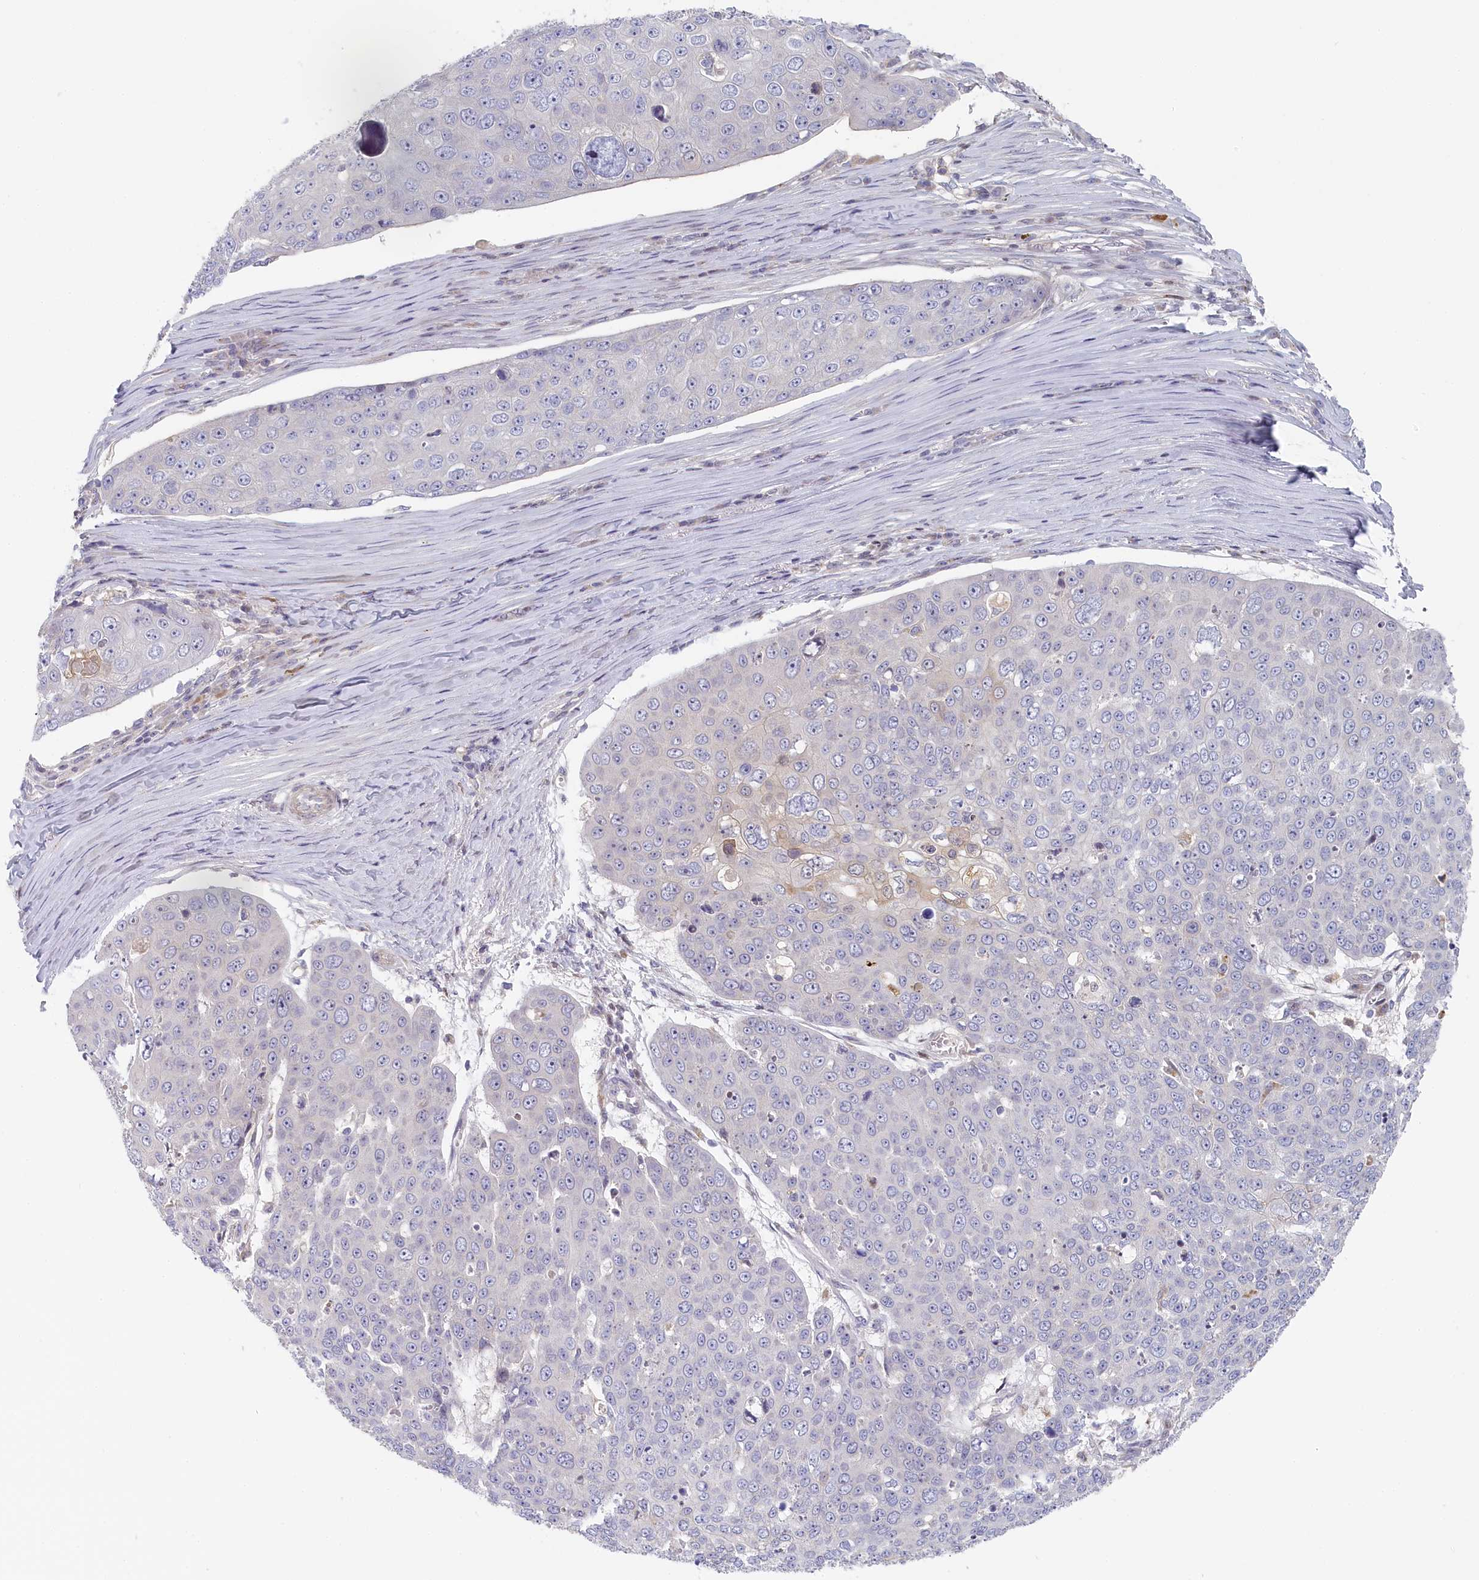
{"staining": {"intensity": "negative", "quantity": "none", "location": "none"}, "tissue": "skin cancer", "cell_type": "Tumor cells", "image_type": "cancer", "snomed": [{"axis": "morphology", "description": "Squamous cell carcinoma, NOS"}, {"axis": "topography", "description": "Skin"}], "caption": "Immunohistochemistry of human skin squamous cell carcinoma shows no positivity in tumor cells.", "gene": "INTS4", "patient": {"sex": "male", "age": 71}}